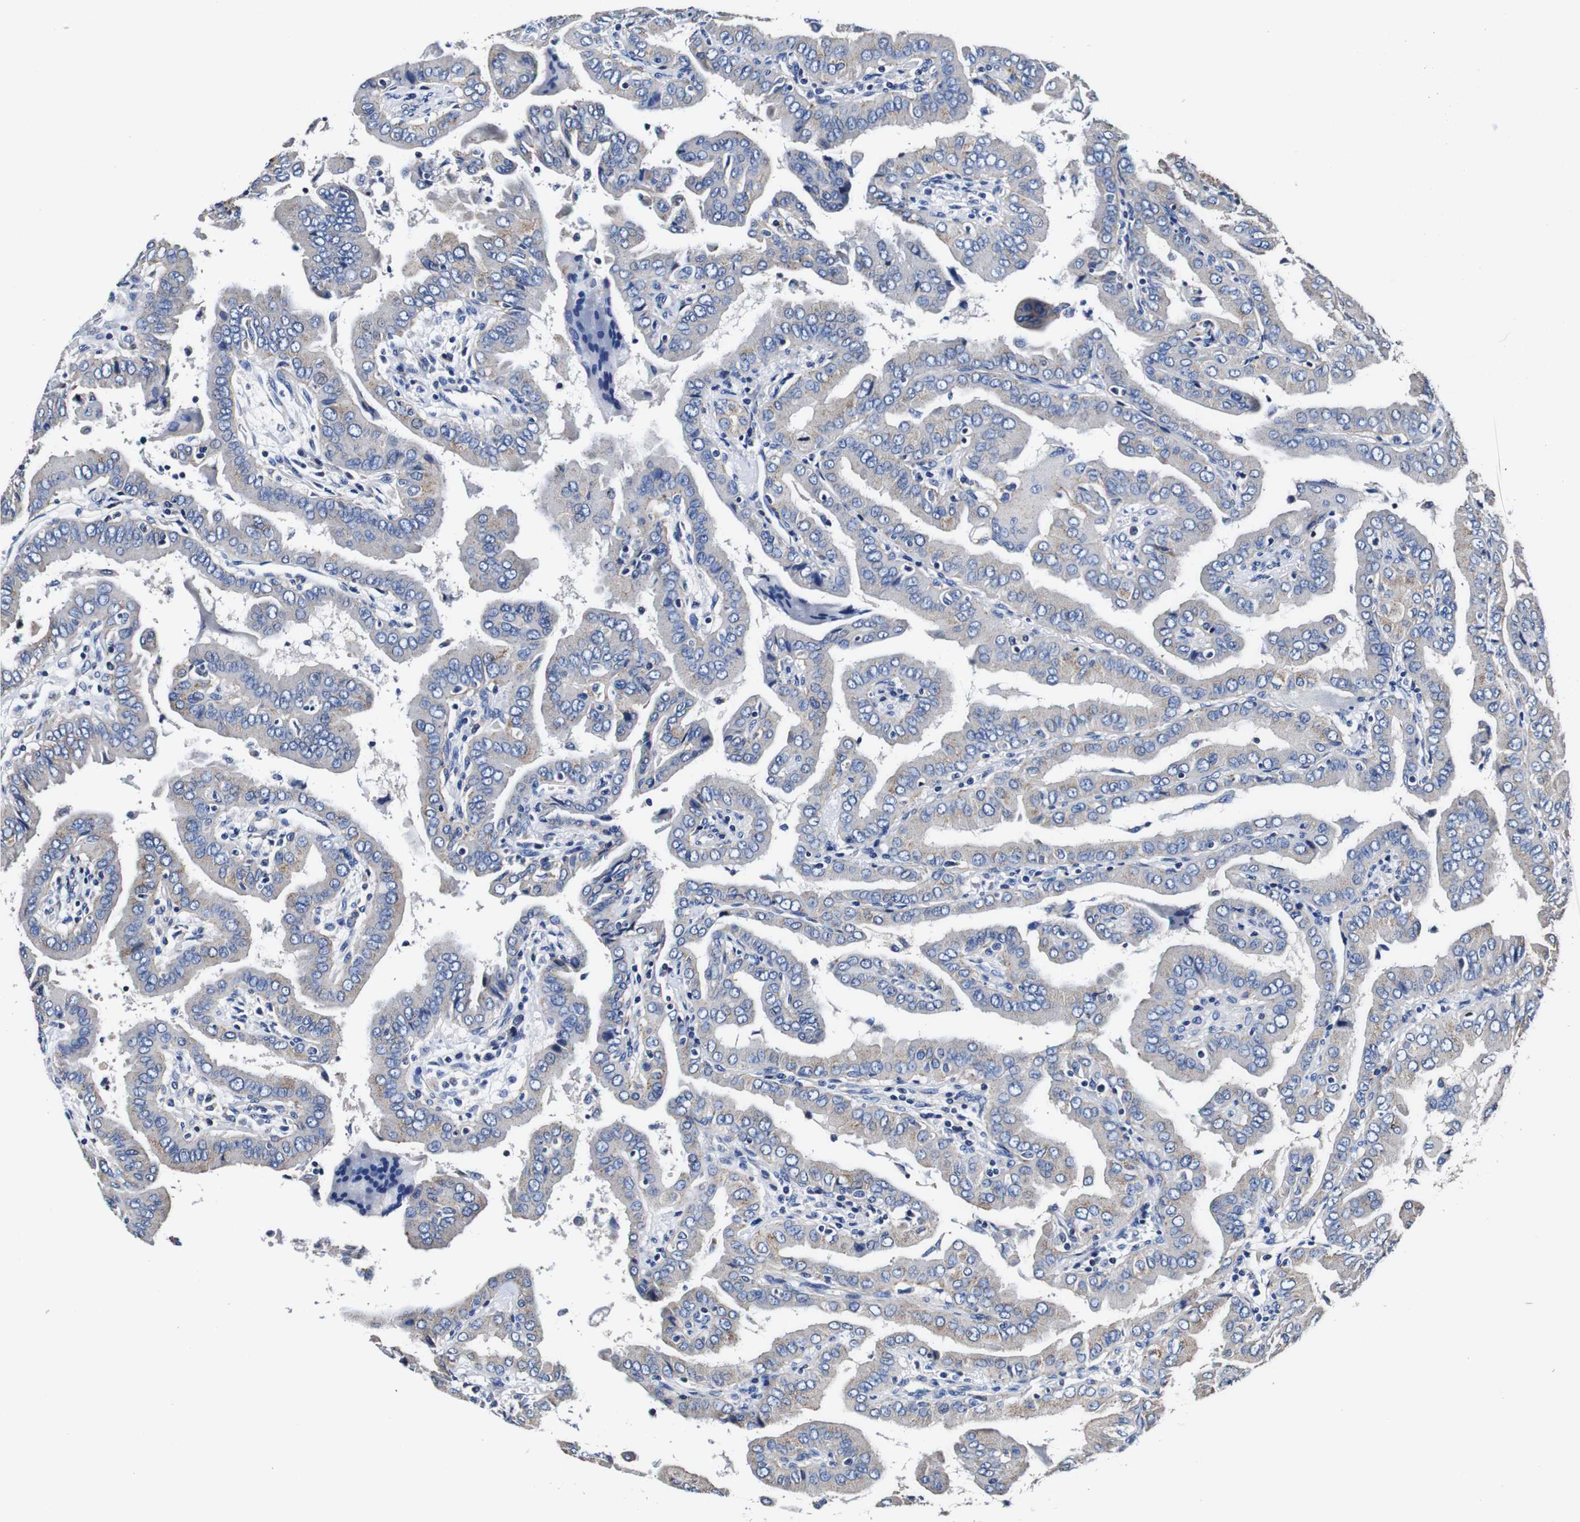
{"staining": {"intensity": "weak", "quantity": "<25%", "location": "cytoplasmic/membranous"}, "tissue": "thyroid cancer", "cell_type": "Tumor cells", "image_type": "cancer", "snomed": [{"axis": "morphology", "description": "Papillary adenocarcinoma, NOS"}, {"axis": "topography", "description": "Thyroid gland"}], "caption": "This is an IHC histopathology image of human thyroid papillary adenocarcinoma. There is no staining in tumor cells.", "gene": "PDCD6IP", "patient": {"sex": "male", "age": 33}}